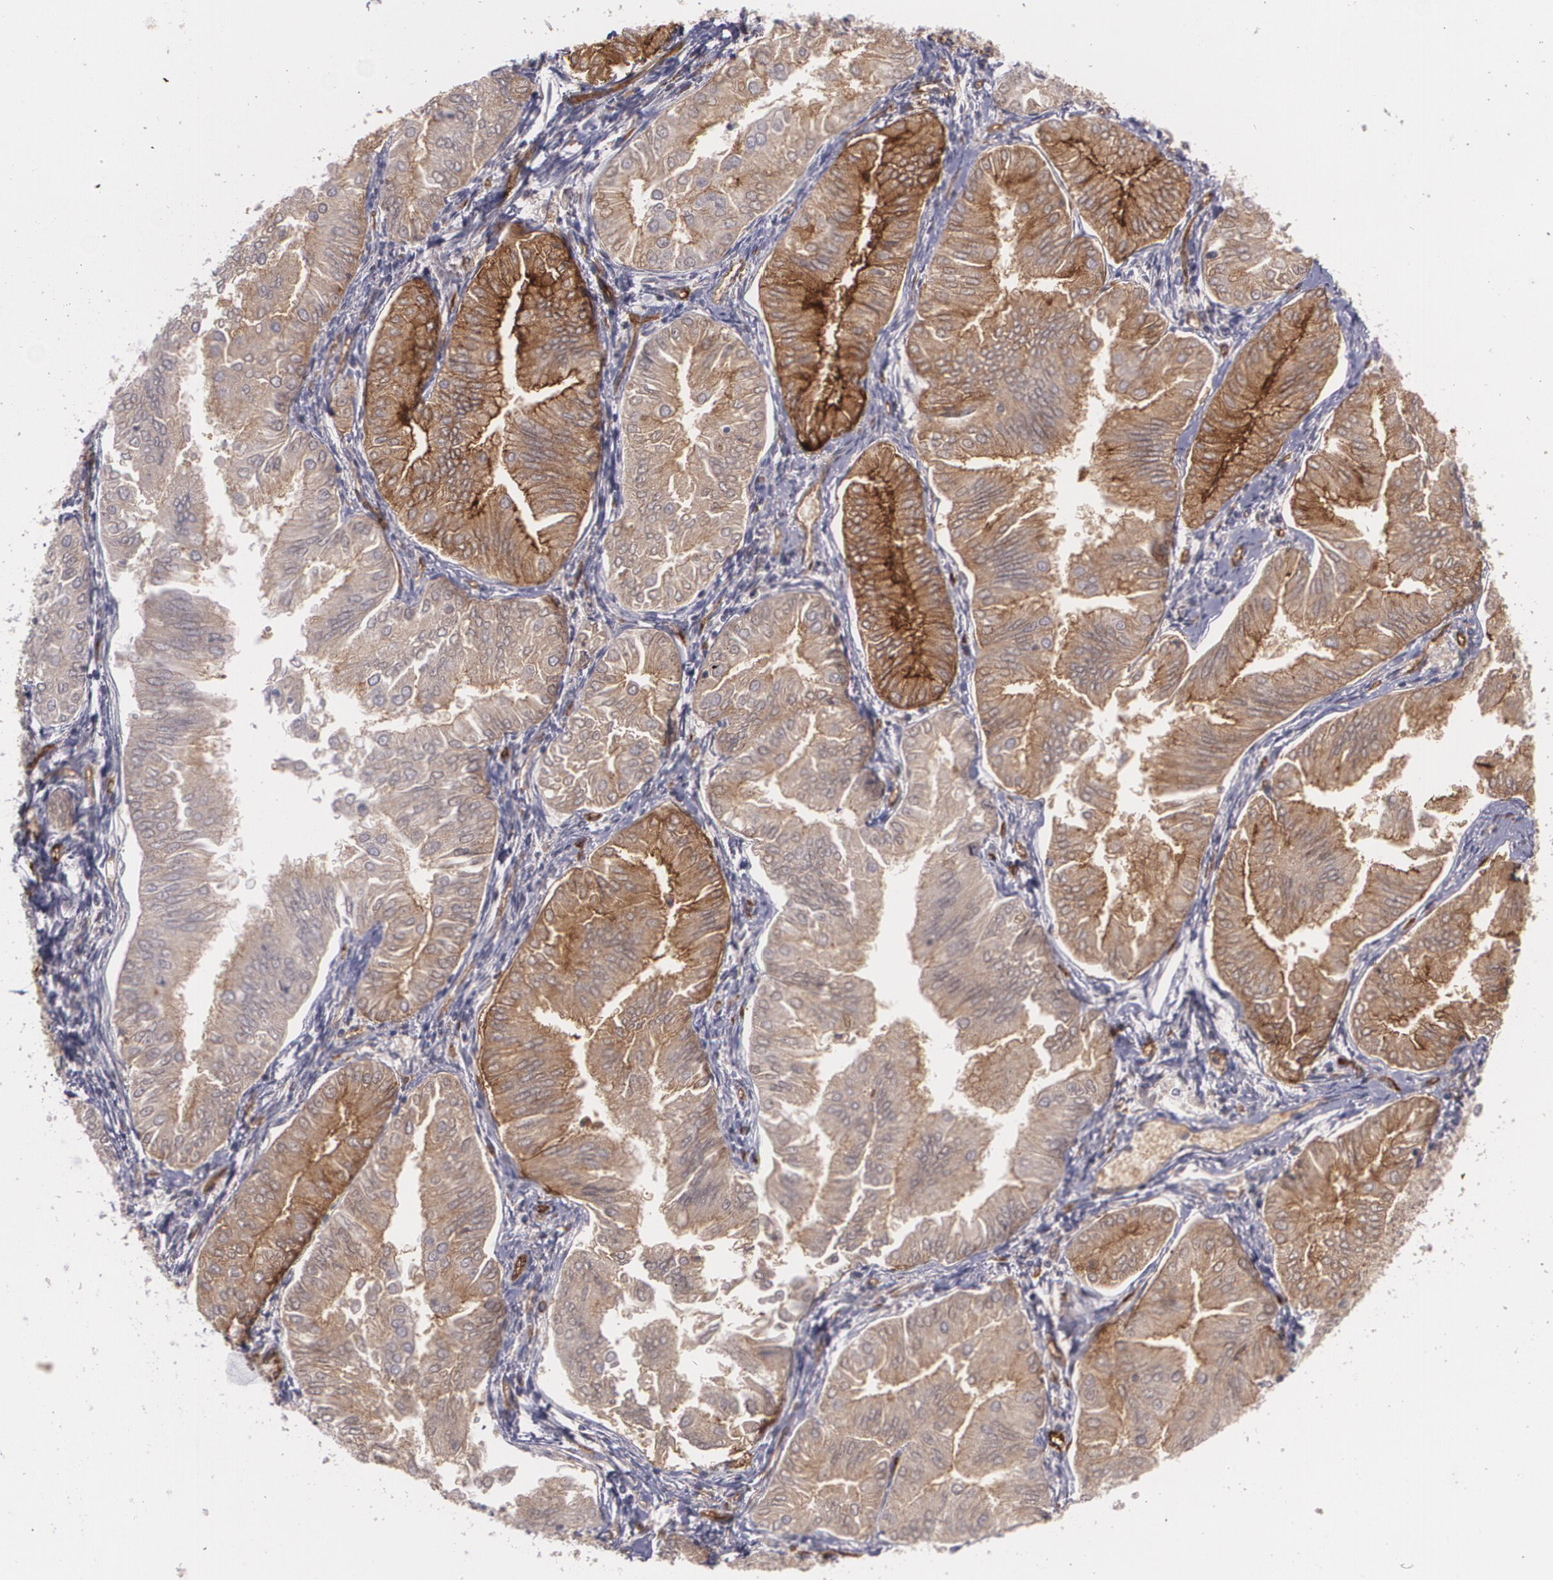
{"staining": {"intensity": "strong", "quantity": ">75%", "location": "cytoplasmic/membranous"}, "tissue": "endometrial cancer", "cell_type": "Tumor cells", "image_type": "cancer", "snomed": [{"axis": "morphology", "description": "Adenocarcinoma, NOS"}, {"axis": "topography", "description": "Endometrium"}], "caption": "Strong cytoplasmic/membranous protein expression is seen in about >75% of tumor cells in endometrial cancer (adenocarcinoma). The staining was performed using DAB to visualize the protein expression in brown, while the nuclei were stained in blue with hematoxylin (Magnification: 20x).", "gene": "ACE", "patient": {"sex": "female", "age": 53}}